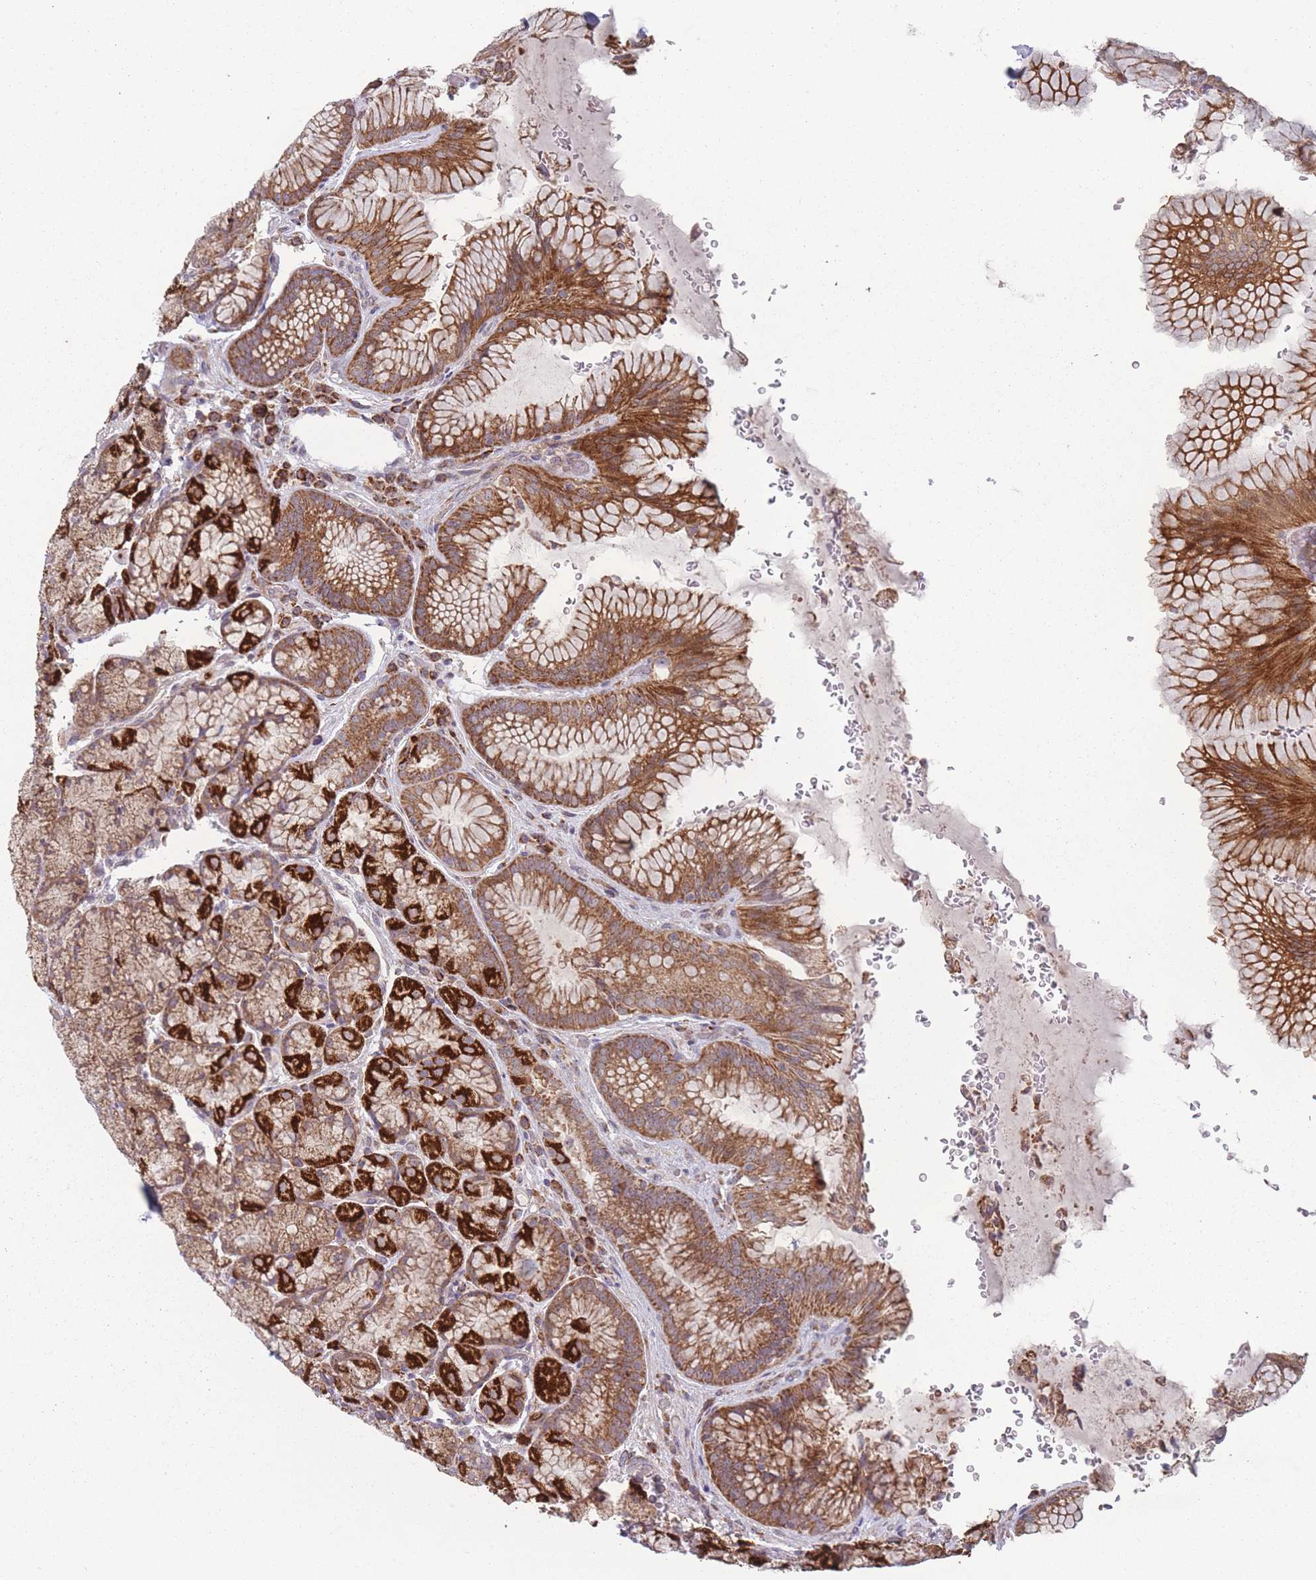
{"staining": {"intensity": "strong", "quantity": "25%-75%", "location": "cytoplasmic/membranous"}, "tissue": "stomach", "cell_type": "Glandular cells", "image_type": "normal", "snomed": [{"axis": "morphology", "description": "Normal tissue, NOS"}, {"axis": "topography", "description": "Stomach"}], "caption": "Immunohistochemistry (IHC) of normal human stomach shows high levels of strong cytoplasmic/membranous staining in approximately 25%-75% of glandular cells.", "gene": "OR10Q1", "patient": {"sex": "male", "age": 63}}